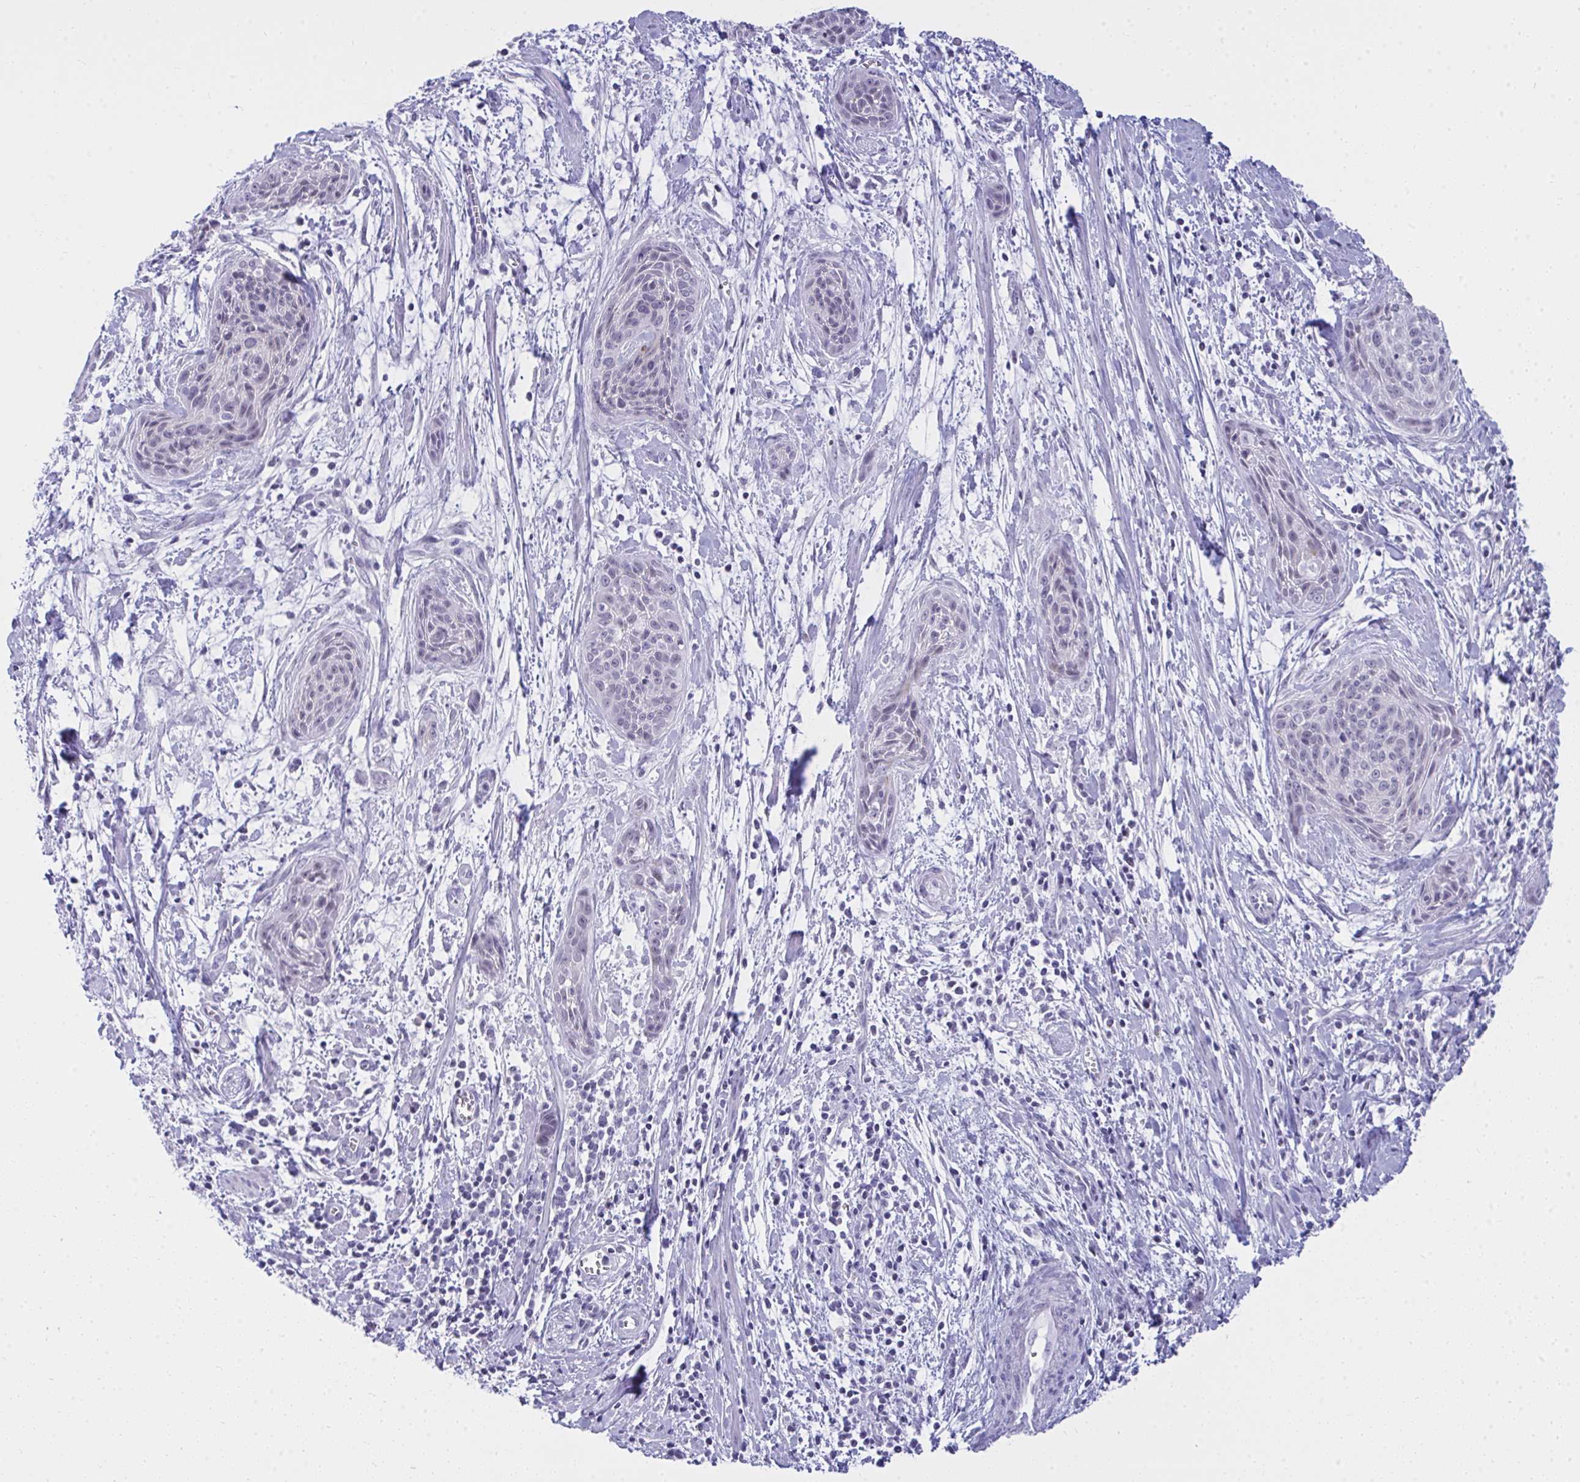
{"staining": {"intensity": "negative", "quantity": "none", "location": "none"}, "tissue": "cervical cancer", "cell_type": "Tumor cells", "image_type": "cancer", "snomed": [{"axis": "morphology", "description": "Squamous cell carcinoma, NOS"}, {"axis": "topography", "description": "Cervix"}], "caption": "IHC of human squamous cell carcinoma (cervical) demonstrates no positivity in tumor cells.", "gene": "OR5F1", "patient": {"sex": "female", "age": 55}}